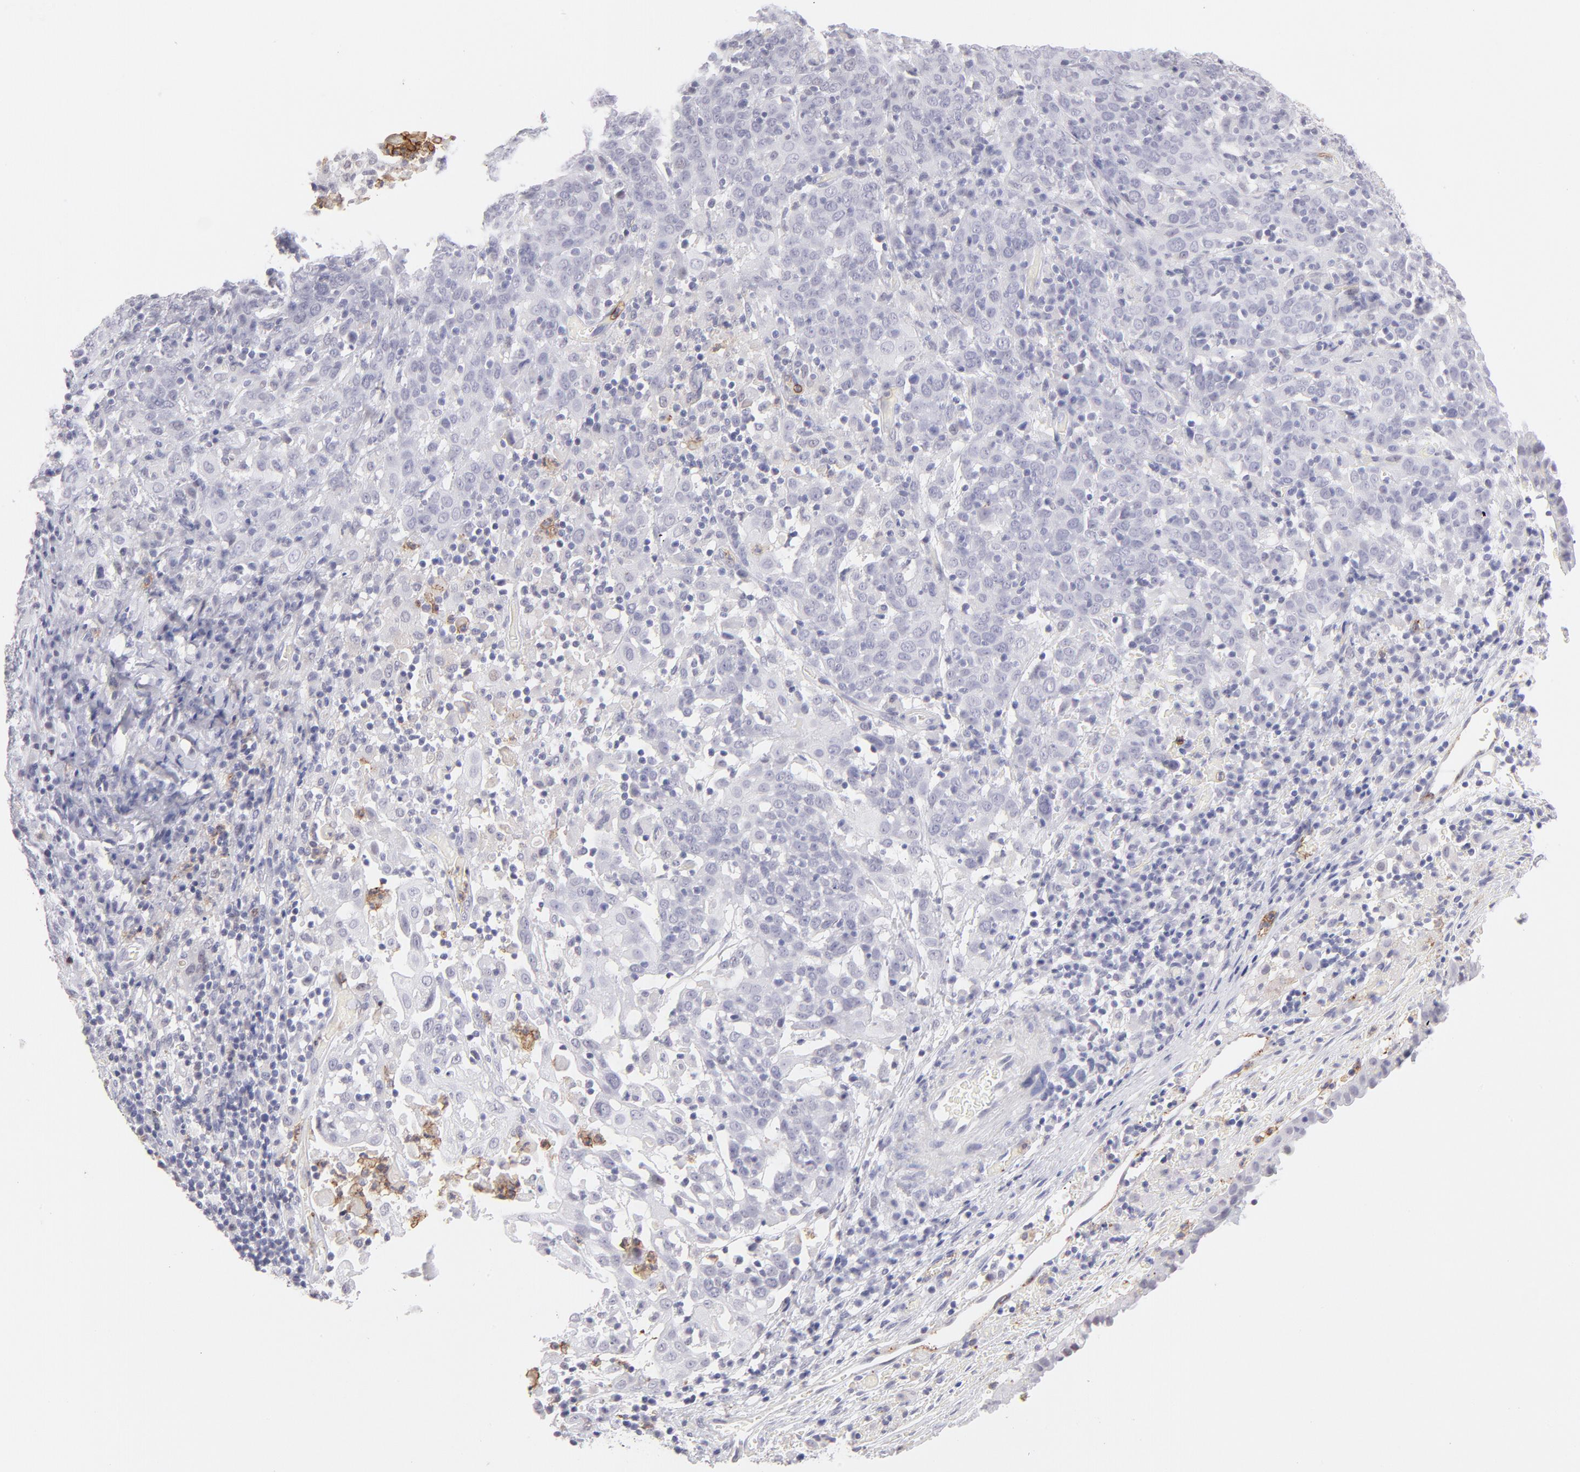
{"staining": {"intensity": "negative", "quantity": "none", "location": "none"}, "tissue": "cervical cancer", "cell_type": "Tumor cells", "image_type": "cancer", "snomed": [{"axis": "morphology", "description": "Normal tissue, NOS"}, {"axis": "morphology", "description": "Squamous cell carcinoma, NOS"}, {"axis": "topography", "description": "Cervix"}], "caption": "An immunohistochemistry photomicrograph of cervical squamous cell carcinoma is shown. There is no staining in tumor cells of cervical squamous cell carcinoma.", "gene": "LTB4R", "patient": {"sex": "female", "age": 67}}